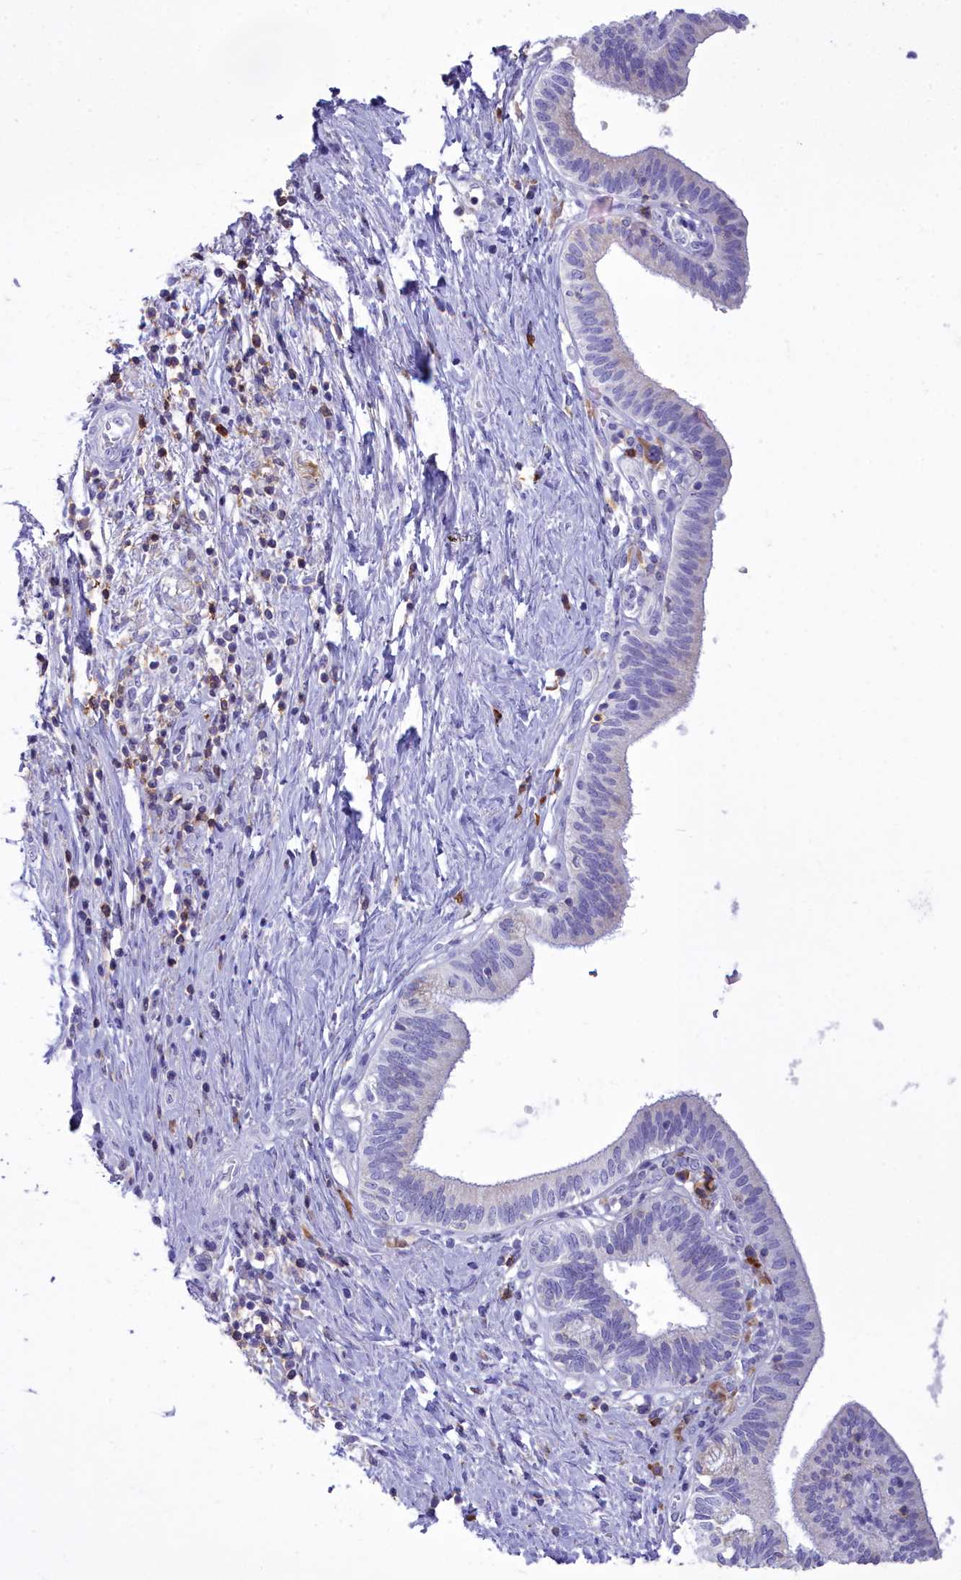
{"staining": {"intensity": "weak", "quantity": "<25%", "location": "cytoplasmic/membranous"}, "tissue": "pancreatic cancer", "cell_type": "Tumor cells", "image_type": "cancer", "snomed": [{"axis": "morphology", "description": "Adenocarcinoma, NOS"}, {"axis": "topography", "description": "Pancreas"}], "caption": "Immunohistochemistry (IHC) photomicrograph of neoplastic tissue: pancreatic cancer (adenocarcinoma) stained with DAB demonstrates no significant protein staining in tumor cells. (IHC, brightfield microscopy, high magnification).", "gene": "CD5", "patient": {"sex": "female", "age": 73}}